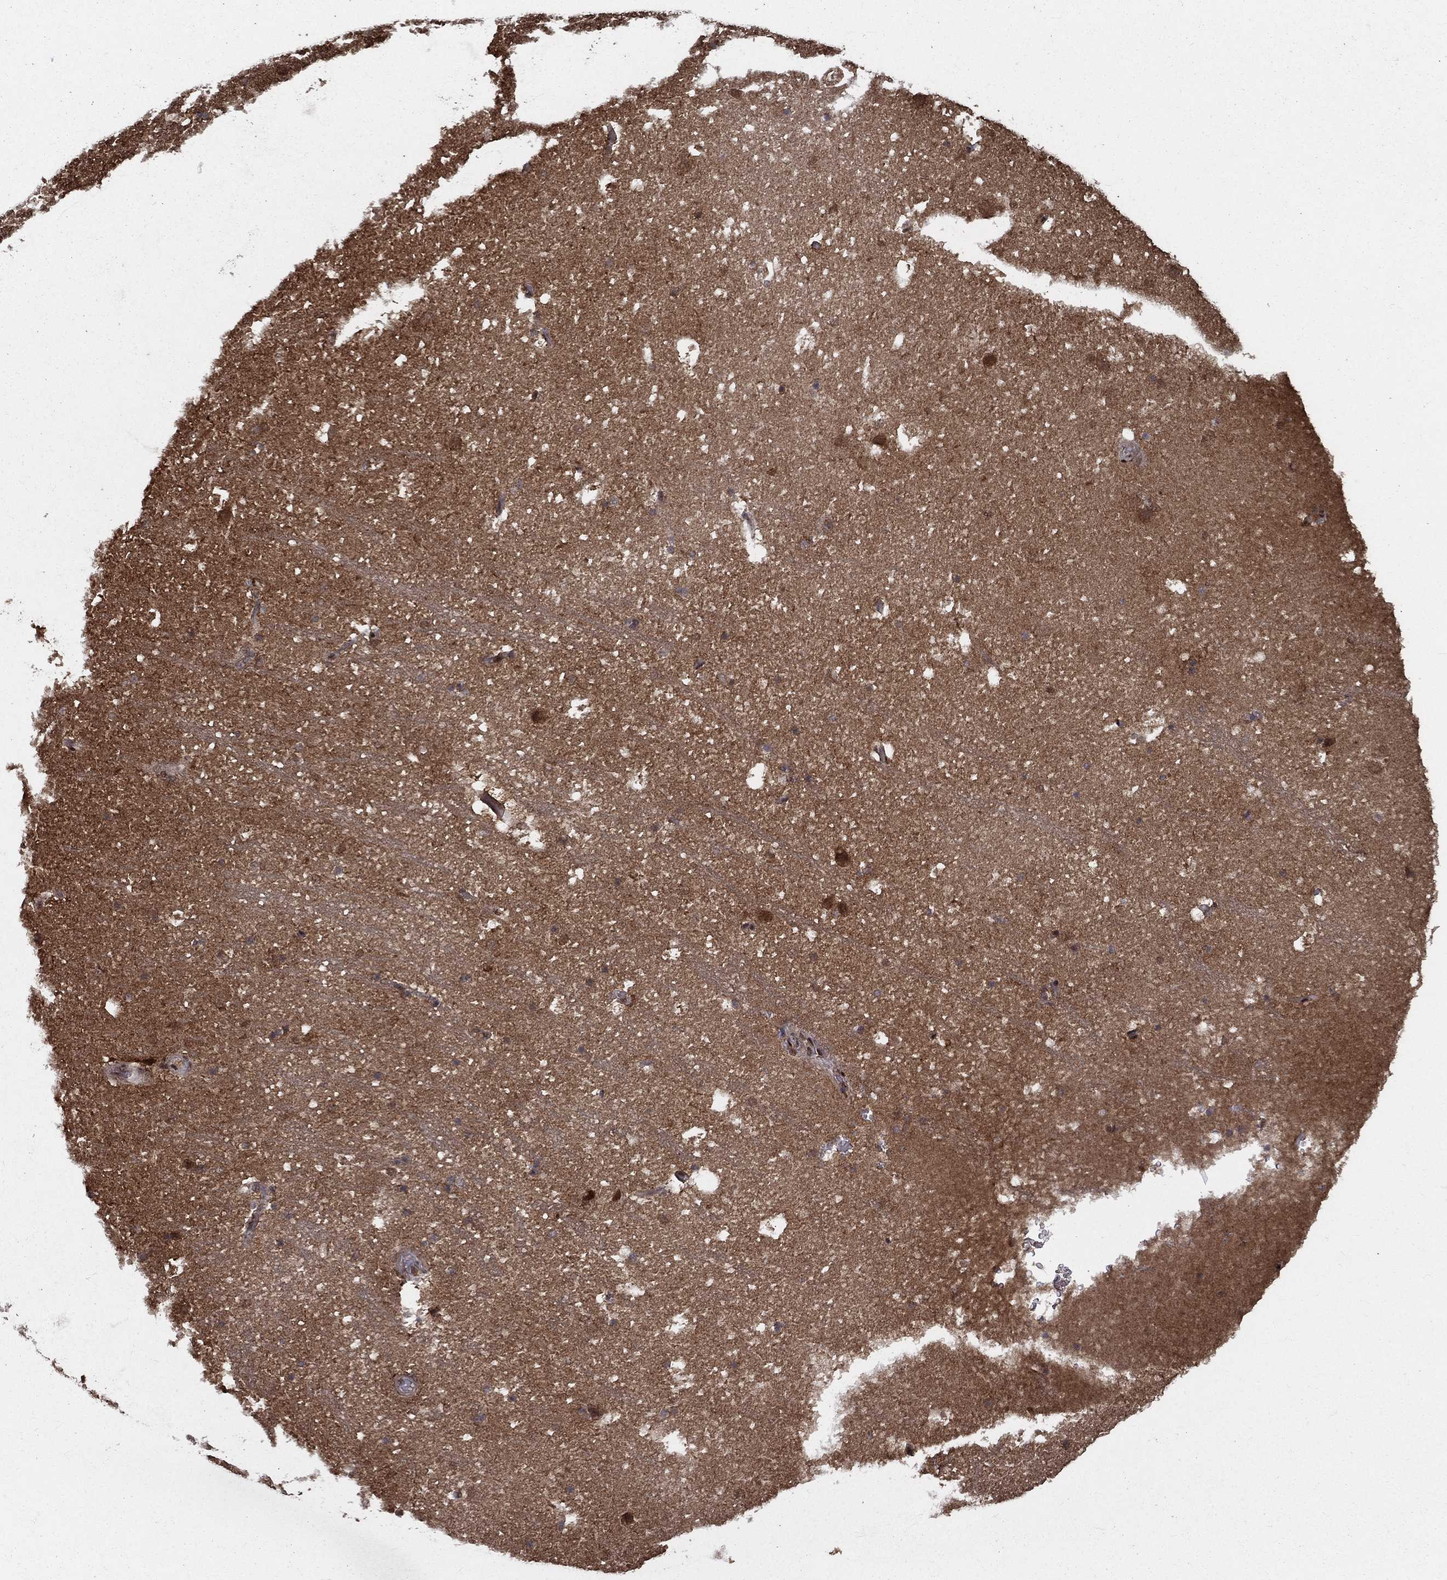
{"staining": {"intensity": "moderate", "quantity": "<25%", "location": "nuclear"}, "tissue": "hippocampus", "cell_type": "Glial cells", "image_type": "normal", "snomed": [{"axis": "morphology", "description": "Normal tissue, NOS"}, {"axis": "topography", "description": "Hippocampus"}], "caption": "This is a micrograph of immunohistochemistry staining of benign hippocampus, which shows moderate positivity in the nuclear of glial cells.", "gene": "CARM1", "patient": {"sex": "male", "age": 51}}